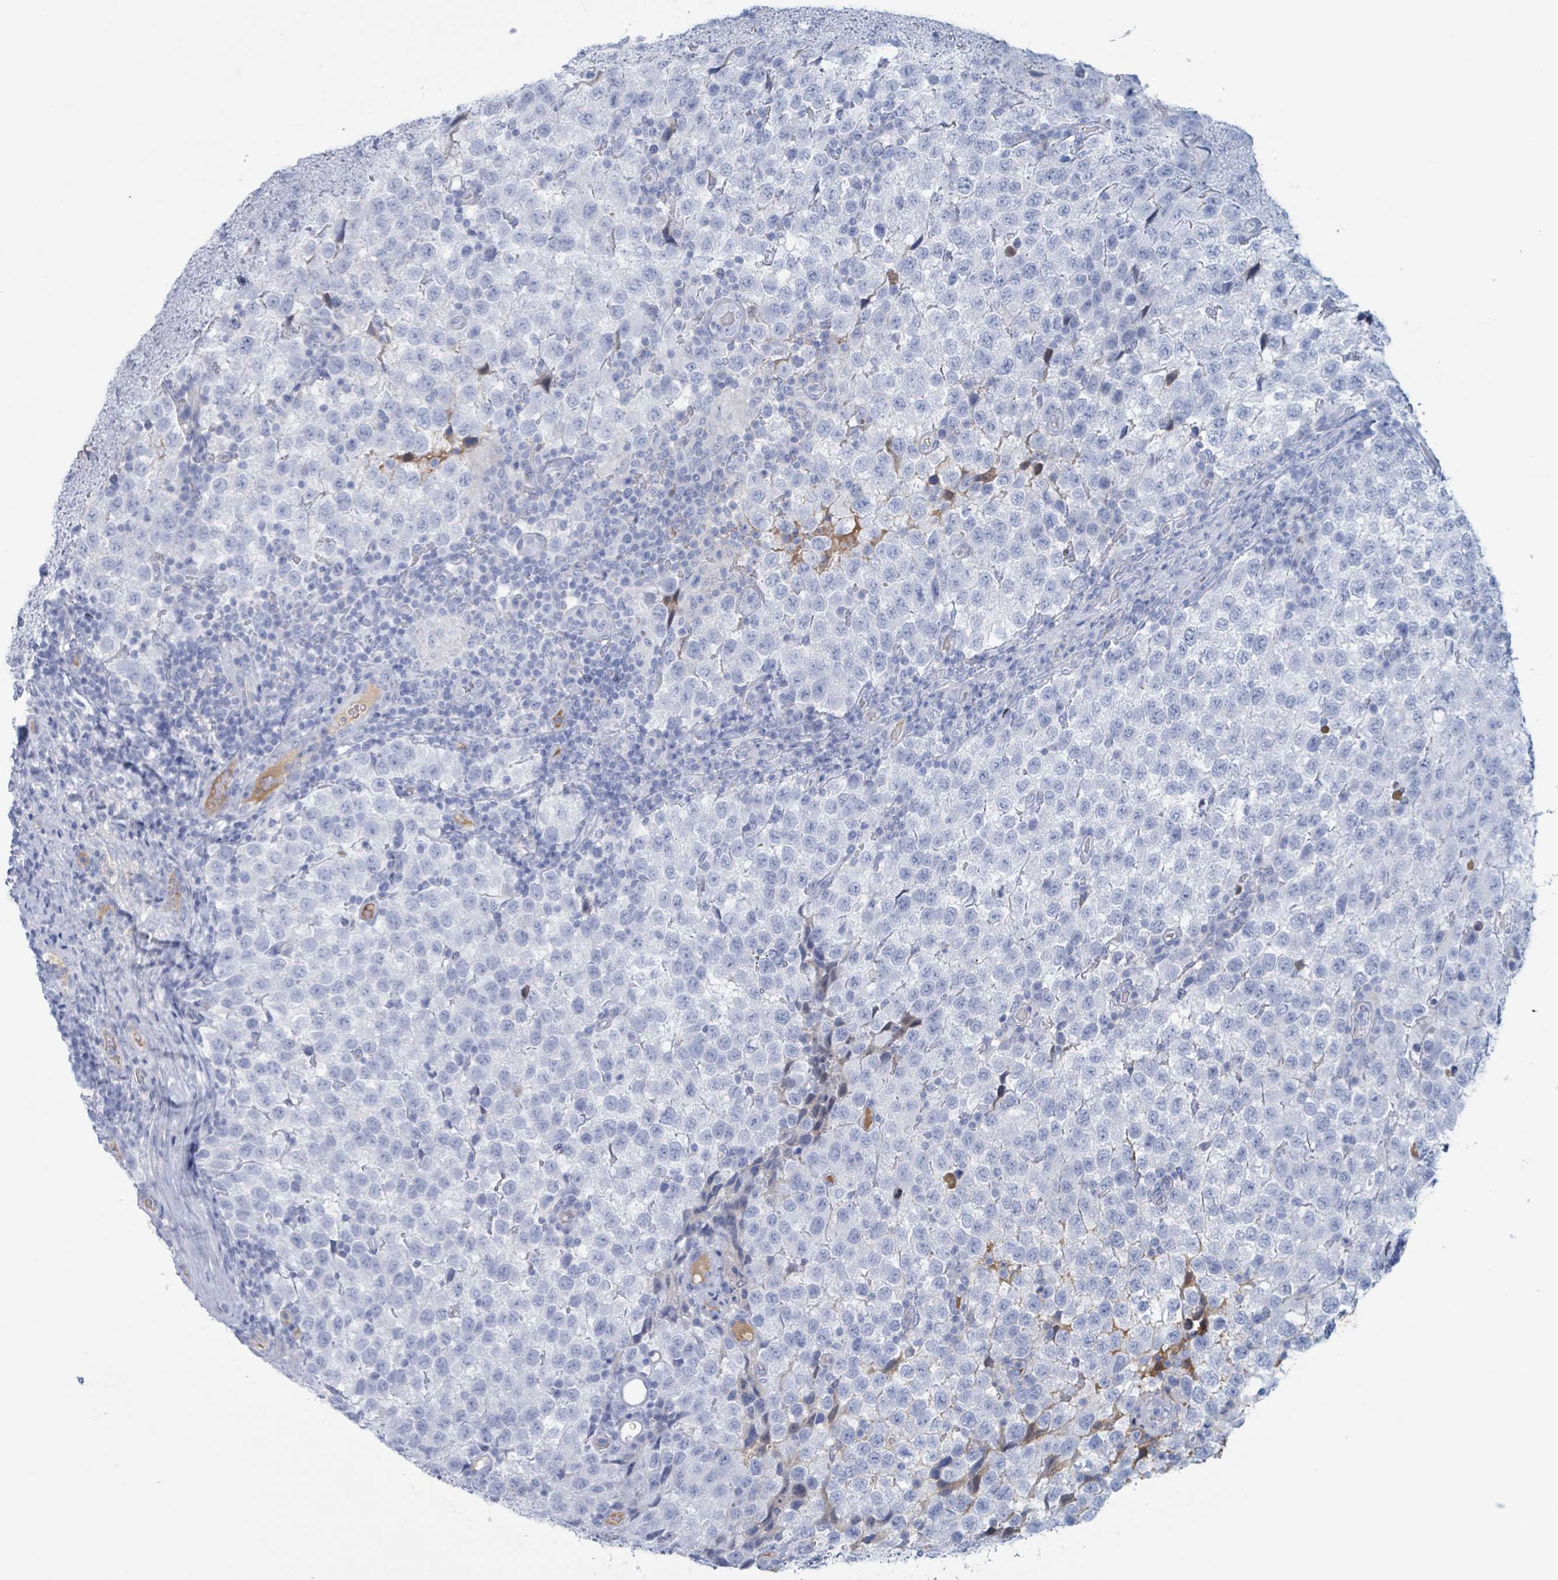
{"staining": {"intensity": "negative", "quantity": "none", "location": "none"}, "tissue": "testis cancer", "cell_type": "Tumor cells", "image_type": "cancer", "snomed": [{"axis": "morphology", "description": "Seminoma, NOS"}, {"axis": "topography", "description": "Testis"}], "caption": "Tumor cells show no significant protein positivity in seminoma (testis). The staining was performed using DAB (3,3'-diaminobenzidine) to visualize the protein expression in brown, while the nuclei were stained in blue with hematoxylin (Magnification: 20x).", "gene": "KLK4", "patient": {"sex": "male", "age": 34}}